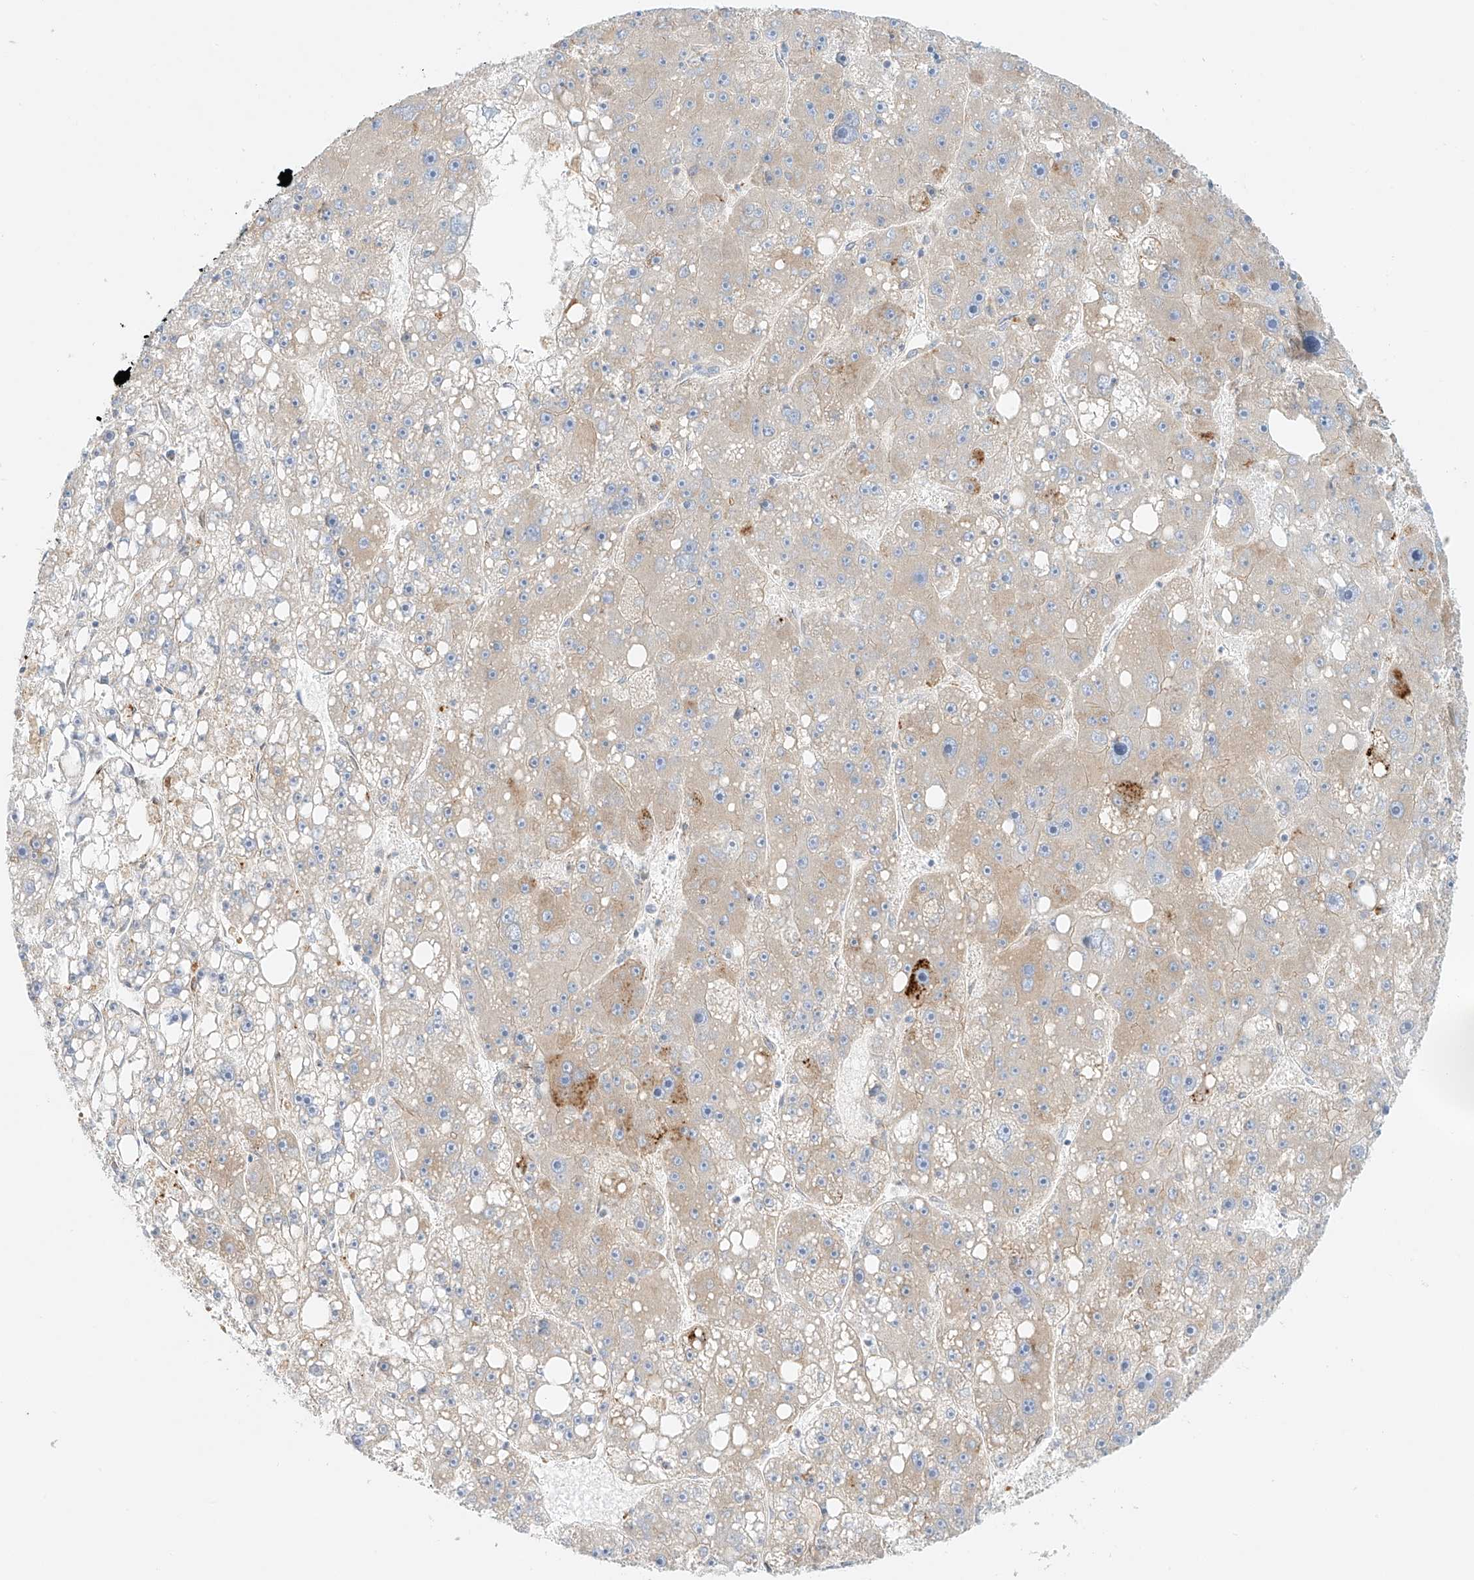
{"staining": {"intensity": "weak", "quantity": "25%-75%", "location": "cytoplasmic/membranous"}, "tissue": "liver cancer", "cell_type": "Tumor cells", "image_type": "cancer", "snomed": [{"axis": "morphology", "description": "Carcinoma, Hepatocellular, NOS"}, {"axis": "topography", "description": "Liver"}], "caption": "Immunohistochemical staining of liver hepatocellular carcinoma shows low levels of weak cytoplasmic/membranous protein expression in approximately 25%-75% of tumor cells.", "gene": "PCYOX1", "patient": {"sex": "female", "age": 61}}